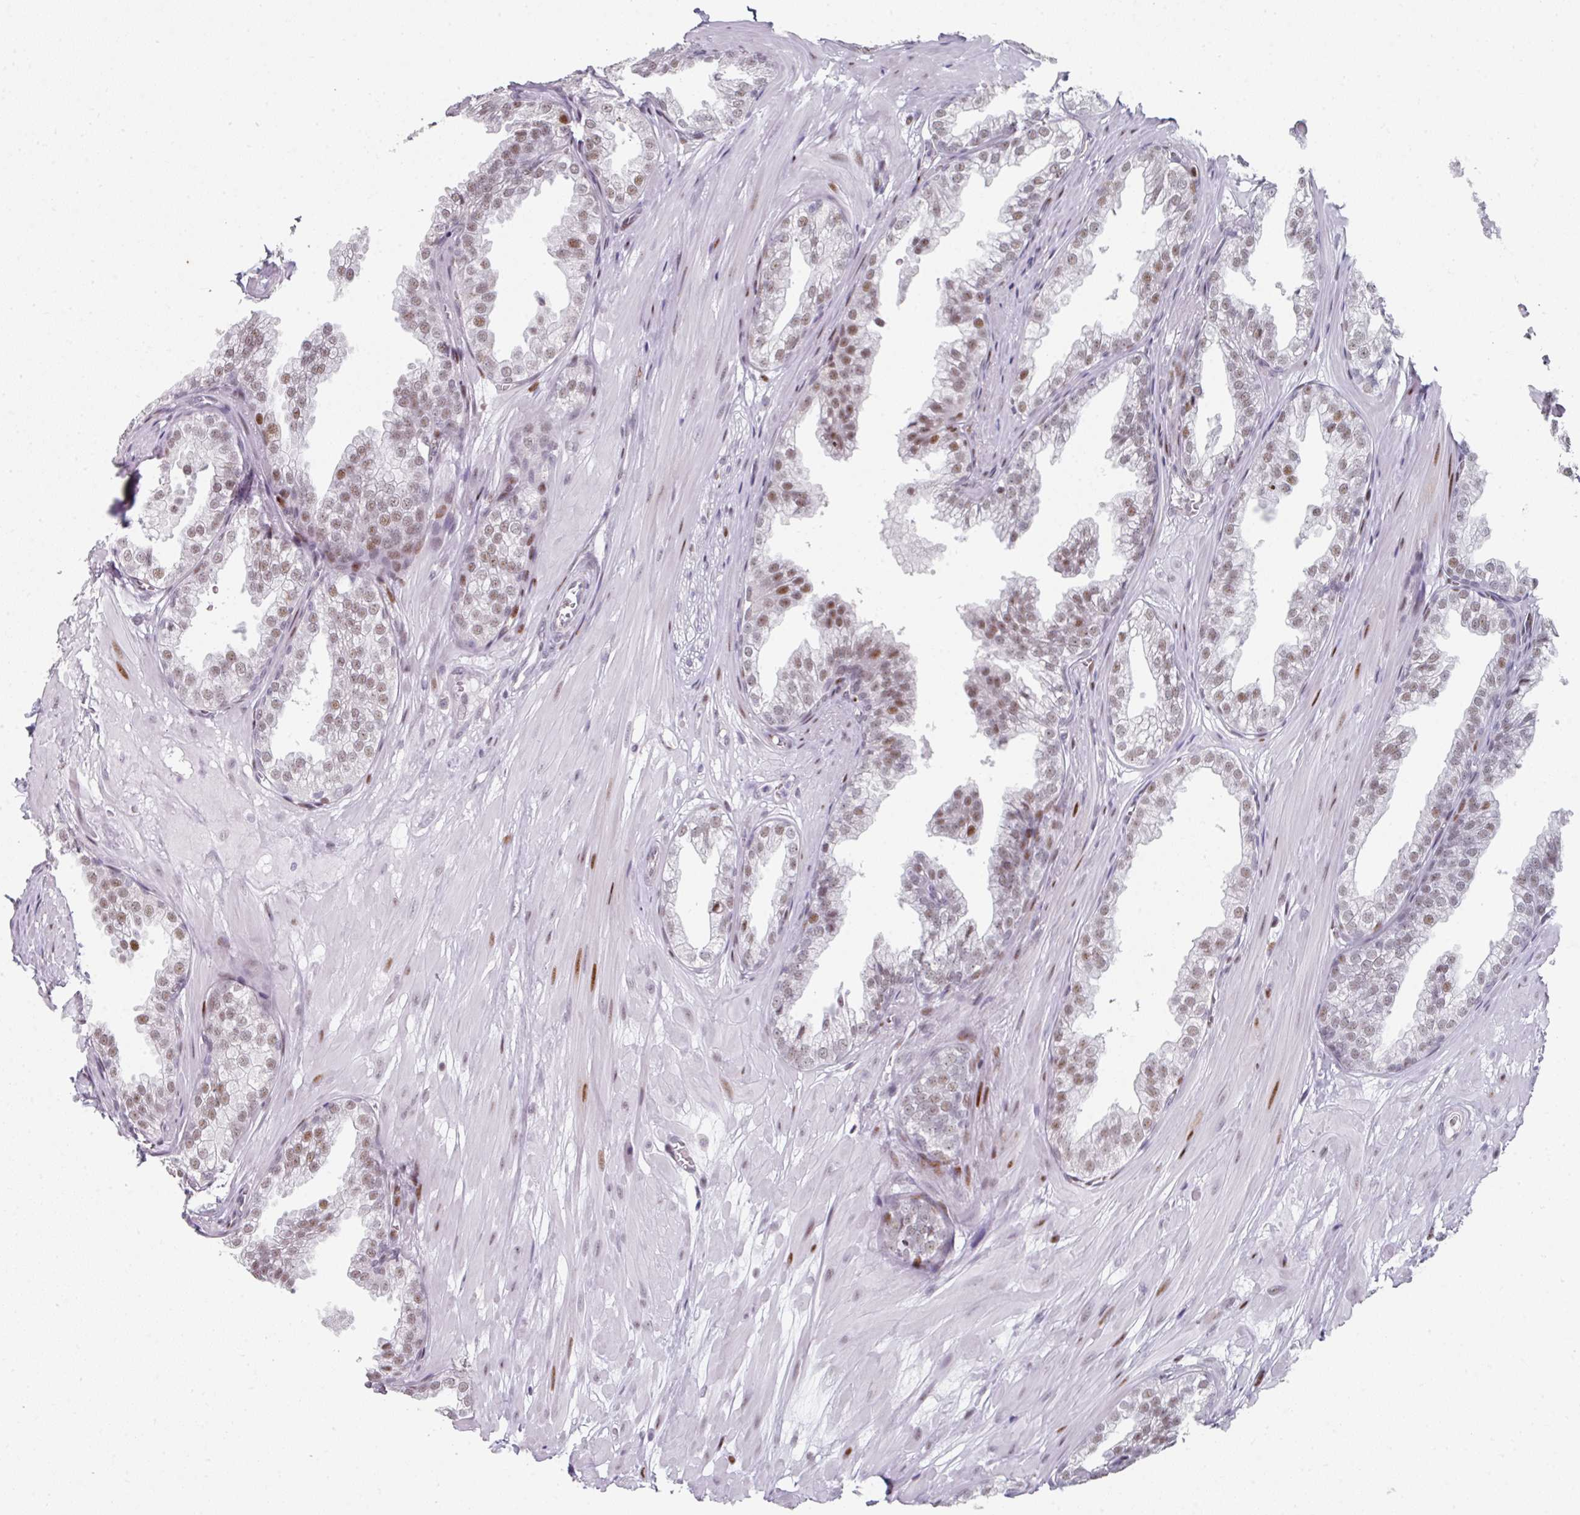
{"staining": {"intensity": "moderate", "quantity": ">75%", "location": "nuclear"}, "tissue": "prostate", "cell_type": "Glandular cells", "image_type": "normal", "snomed": [{"axis": "morphology", "description": "Normal tissue, NOS"}, {"axis": "topography", "description": "Prostate"}, {"axis": "topography", "description": "Peripheral nerve tissue"}], "caption": "Immunohistochemical staining of unremarkable prostate exhibits moderate nuclear protein staining in approximately >75% of glandular cells. The staining is performed using DAB brown chromogen to label protein expression. The nuclei are counter-stained blue using hematoxylin.", "gene": "SF3B5", "patient": {"sex": "male", "age": 55}}